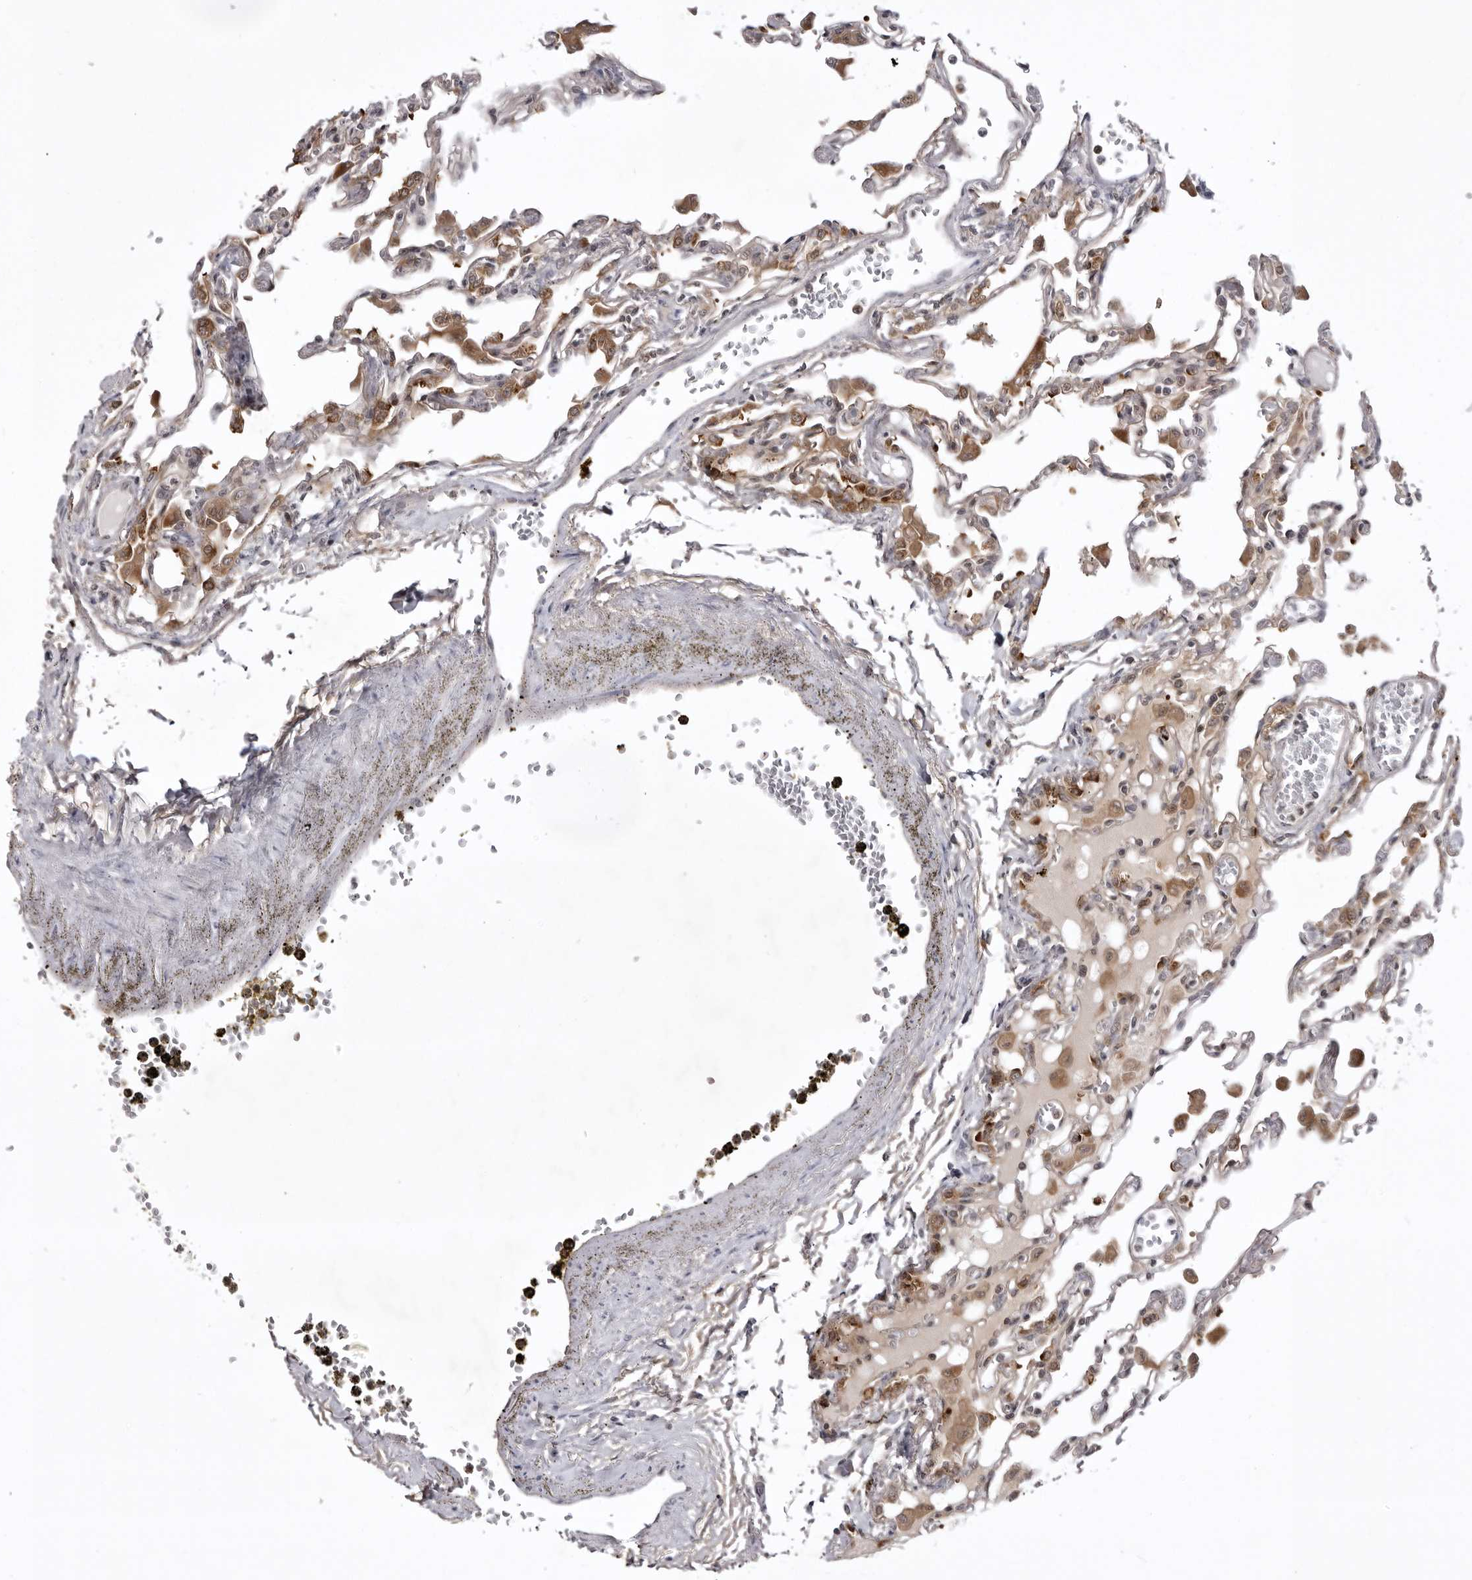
{"staining": {"intensity": "moderate", "quantity": "25%-75%", "location": "cytoplasmic/membranous"}, "tissue": "lung", "cell_type": "Alveolar cells", "image_type": "normal", "snomed": [{"axis": "morphology", "description": "Normal tissue, NOS"}, {"axis": "topography", "description": "Bronchus"}, {"axis": "topography", "description": "Lung"}], "caption": "Brown immunohistochemical staining in unremarkable lung shows moderate cytoplasmic/membranous expression in approximately 25%-75% of alveolar cells.", "gene": "USP43", "patient": {"sex": "female", "age": 49}}